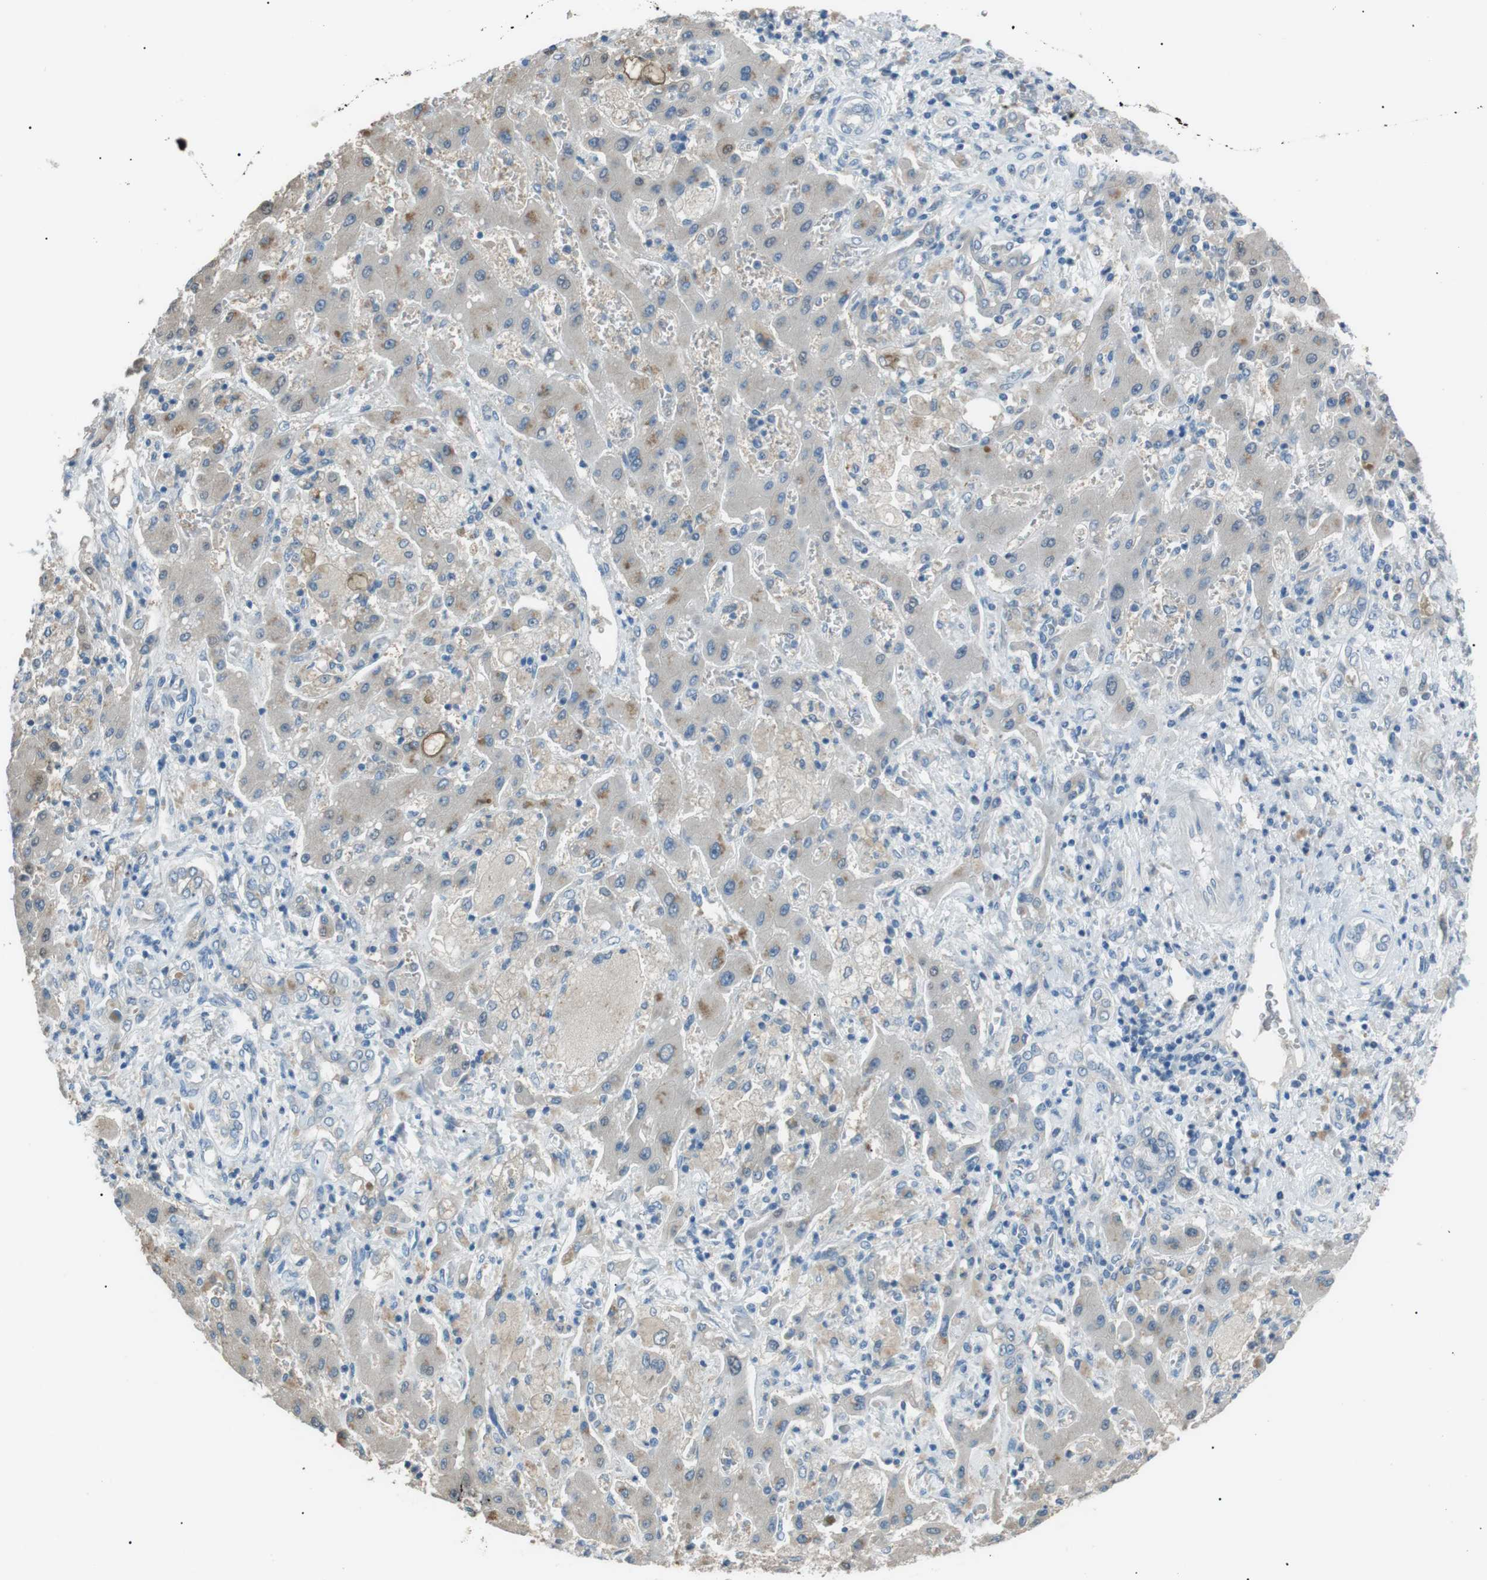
{"staining": {"intensity": "negative", "quantity": "none", "location": "none"}, "tissue": "liver cancer", "cell_type": "Tumor cells", "image_type": "cancer", "snomed": [{"axis": "morphology", "description": "Cholangiocarcinoma"}, {"axis": "topography", "description": "Liver"}], "caption": "This is an immunohistochemistry photomicrograph of human liver cholangiocarcinoma. There is no positivity in tumor cells.", "gene": "CDH26", "patient": {"sex": "male", "age": 50}}